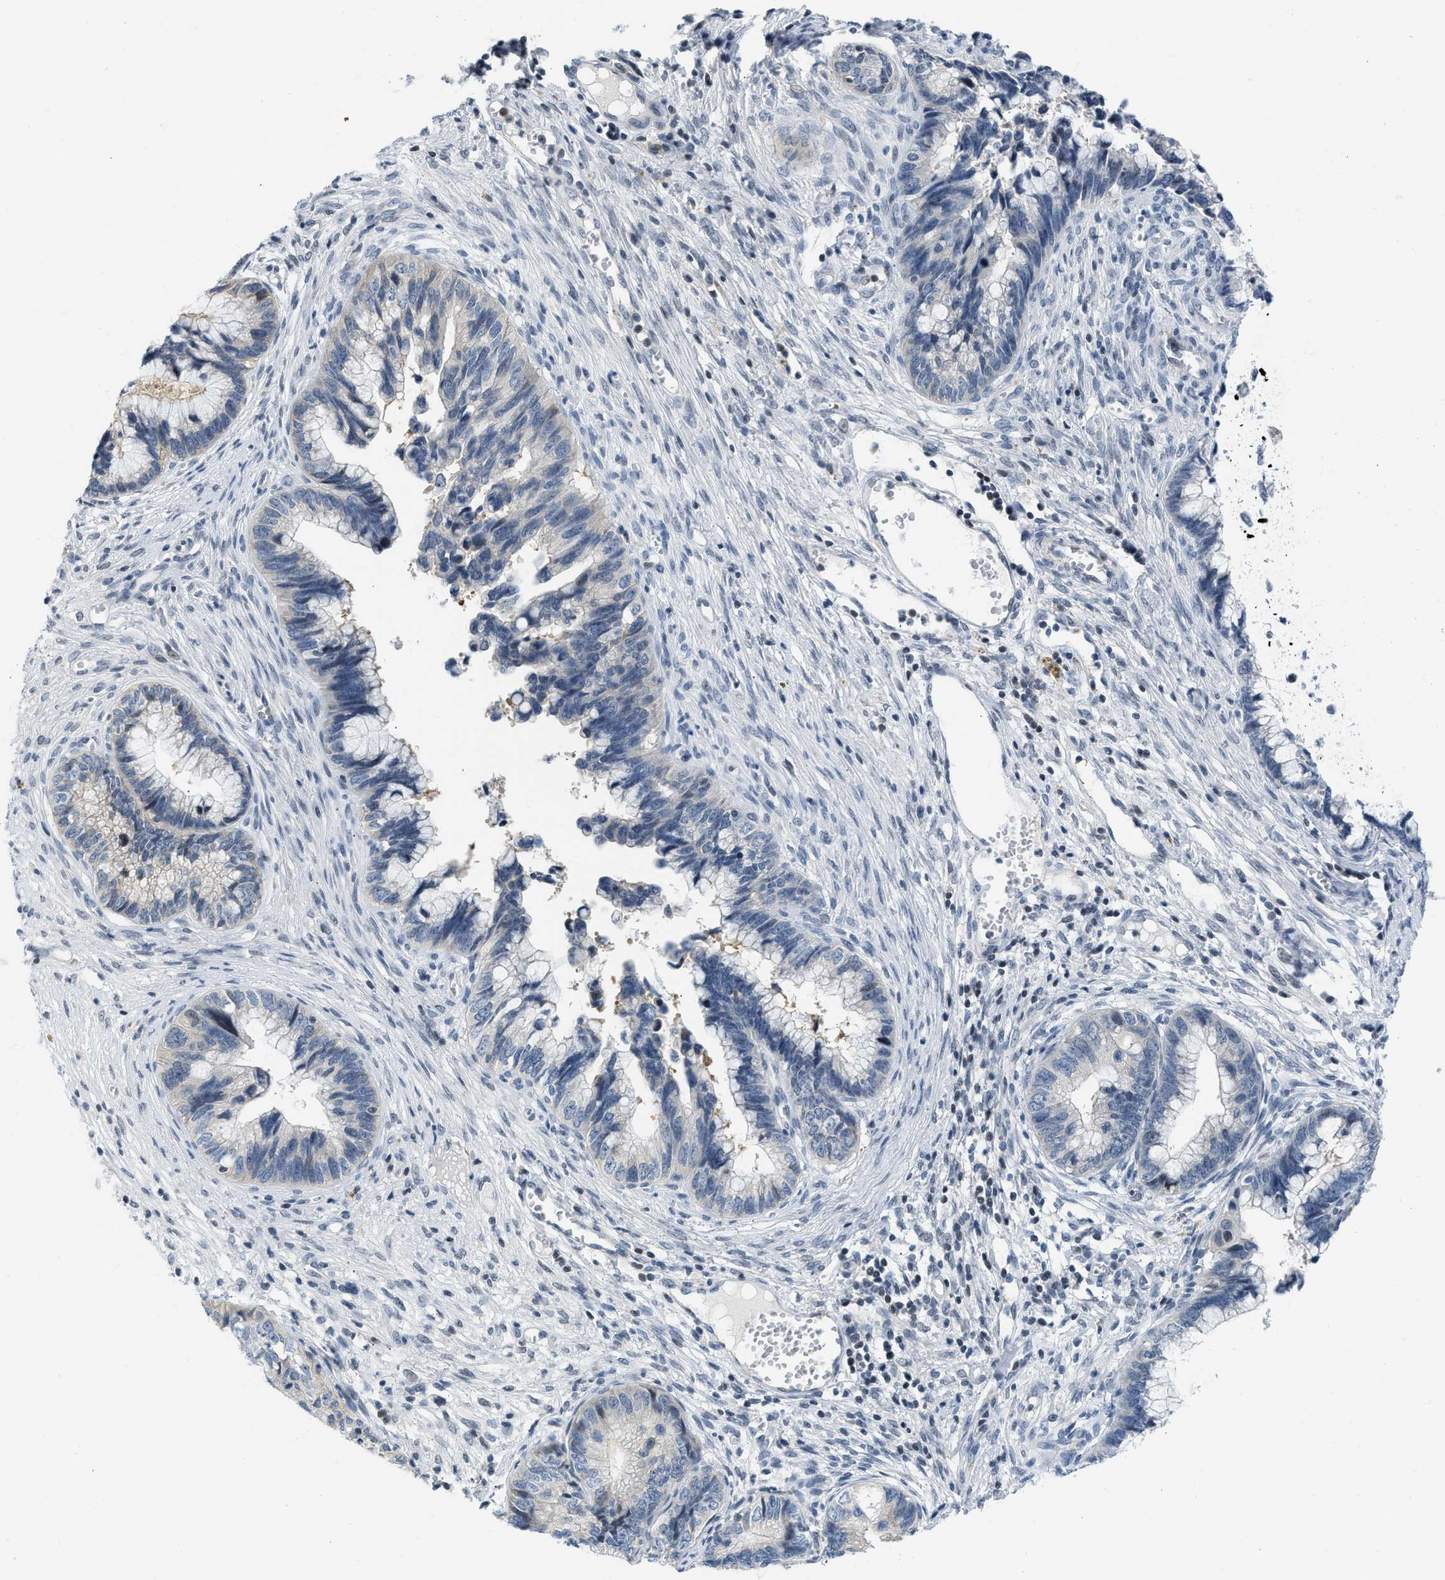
{"staining": {"intensity": "negative", "quantity": "none", "location": "none"}, "tissue": "cervical cancer", "cell_type": "Tumor cells", "image_type": "cancer", "snomed": [{"axis": "morphology", "description": "Adenocarcinoma, NOS"}, {"axis": "topography", "description": "Cervix"}], "caption": "A high-resolution histopathology image shows immunohistochemistry (IHC) staining of cervical cancer, which exhibits no significant expression in tumor cells. (Immunohistochemistry (ihc), brightfield microscopy, high magnification).", "gene": "OLIG3", "patient": {"sex": "female", "age": 44}}